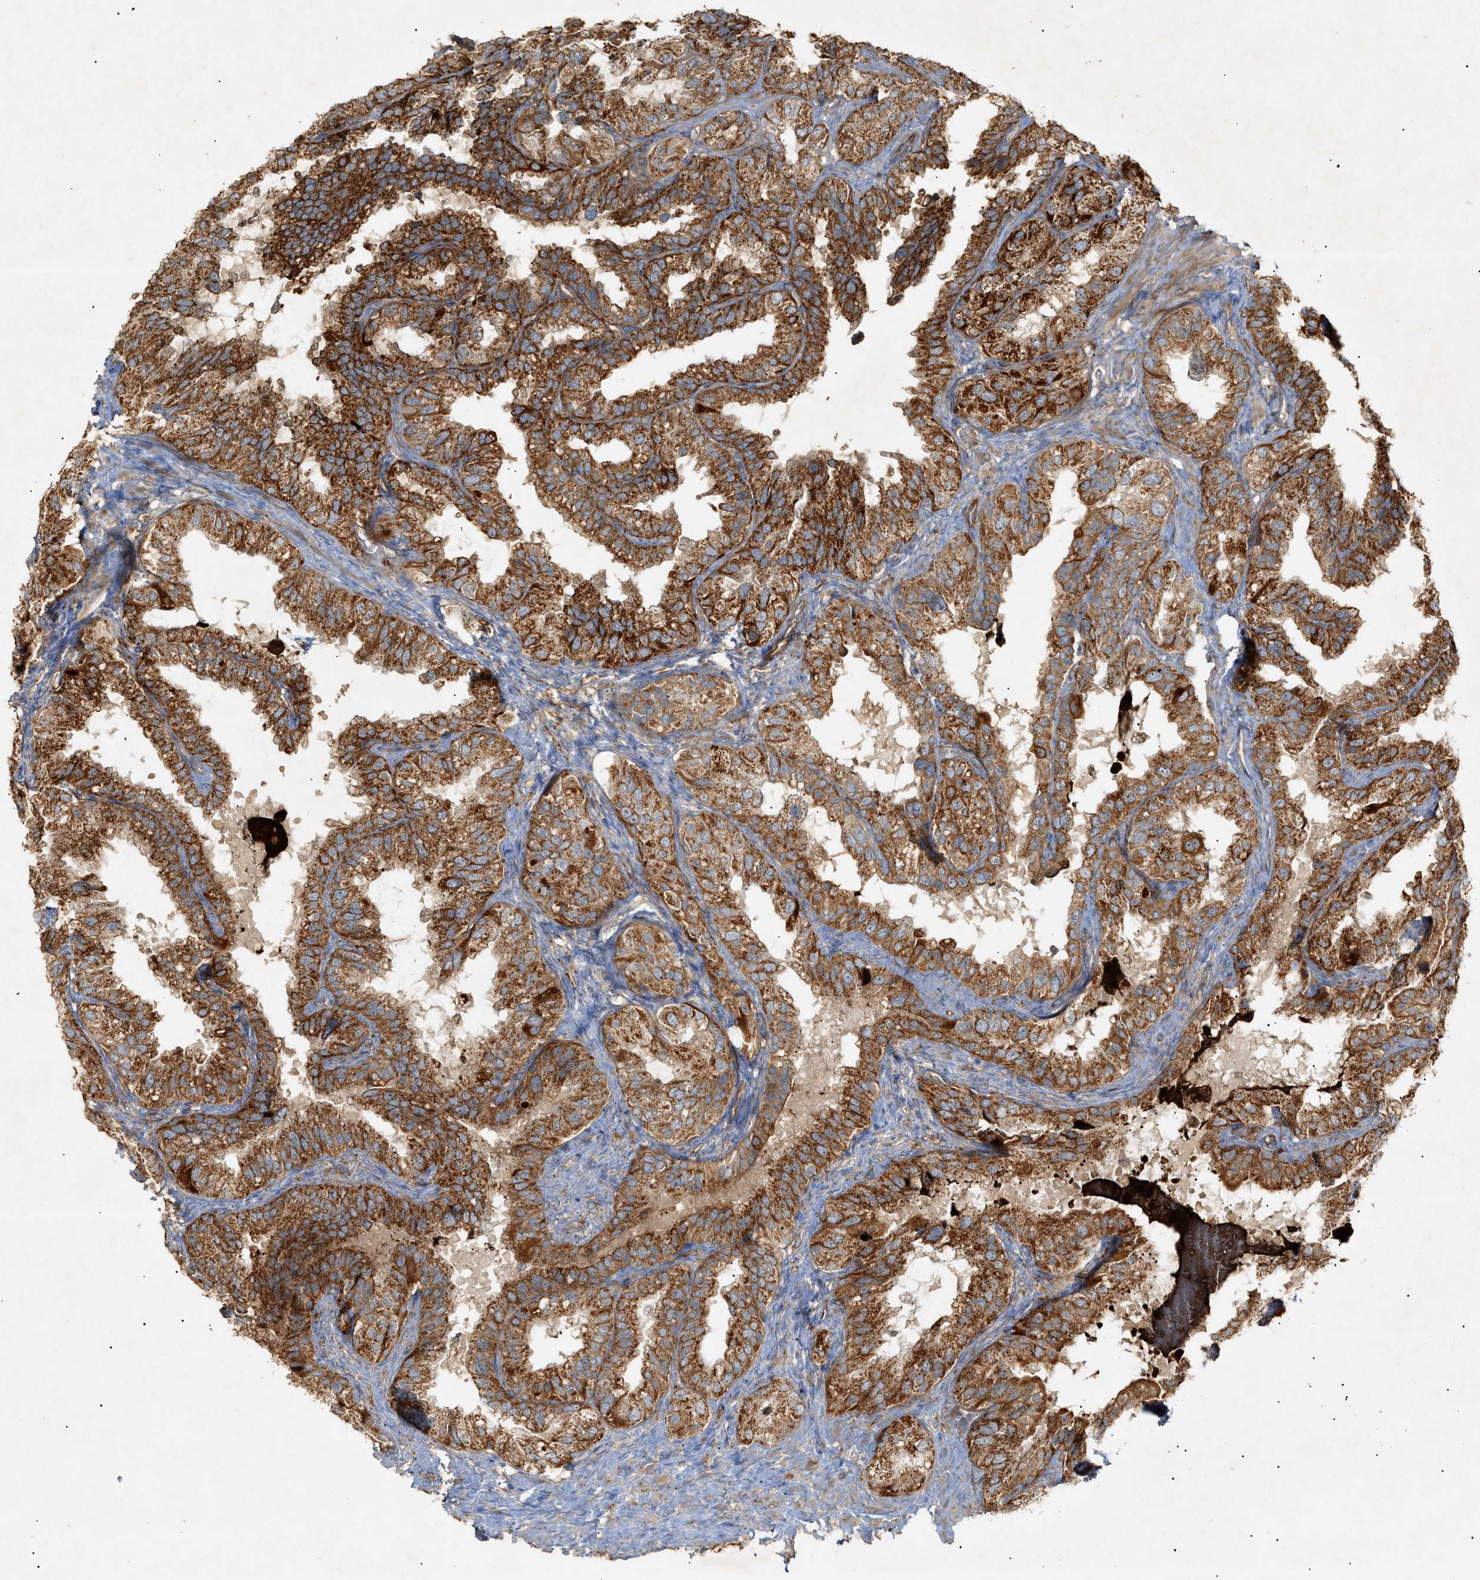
{"staining": {"intensity": "strong", "quantity": ">75%", "location": "cytoplasmic/membranous"}, "tissue": "seminal vesicle", "cell_type": "Glandular cells", "image_type": "normal", "snomed": [{"axis": "morphology", "description": "Normal tissue, NOS"}, {"axis": "topography", "description": "Seminal veicle"}], "caption": "A histopathology image showing strong cytoplasmic/membranous expression in approximately >75% of glandular cells in benign seminal vesicle, as visualized by brown immunohistochemical staining.", "gene": "MTCH1", "patient": {"sex": "male", "age": 68}}